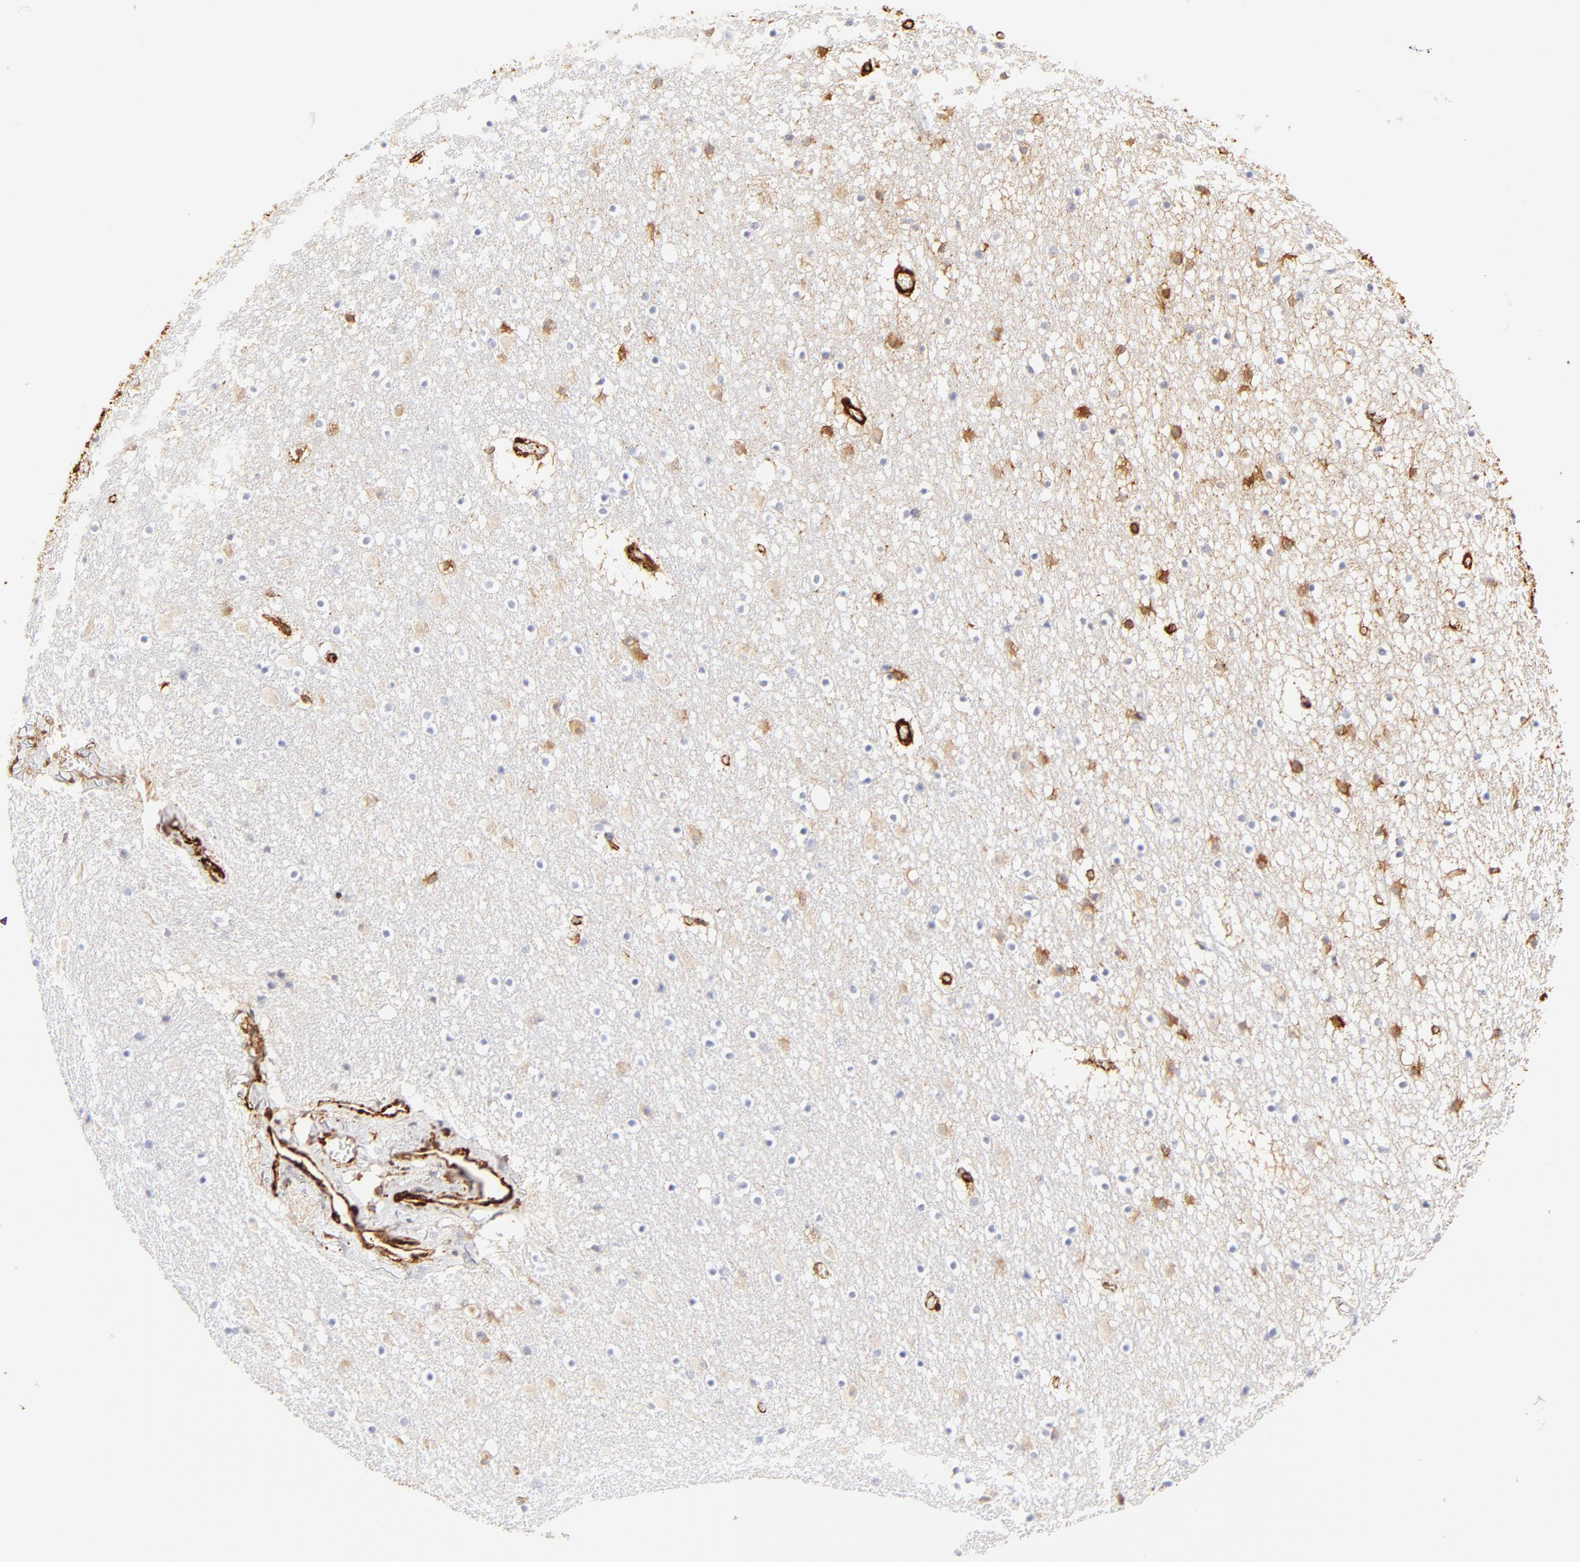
{"staining": {"intensity": "negative", "quantity": "none", "location": "none"}, "tissue": "caudate", "cell_type": "Glial cells", "image_type": "normal", "snomed": [{"axis": "morphology", "description": "Normal tissue, NOS"}, {"axis": "topography", "description": "Lateral ventricle wall"}], "caption": "Micrograph shows no significant protein staining in glial cells of normal caudate.", "gene": "FLNA", "patient": {"sex": "male", "age": 45}}